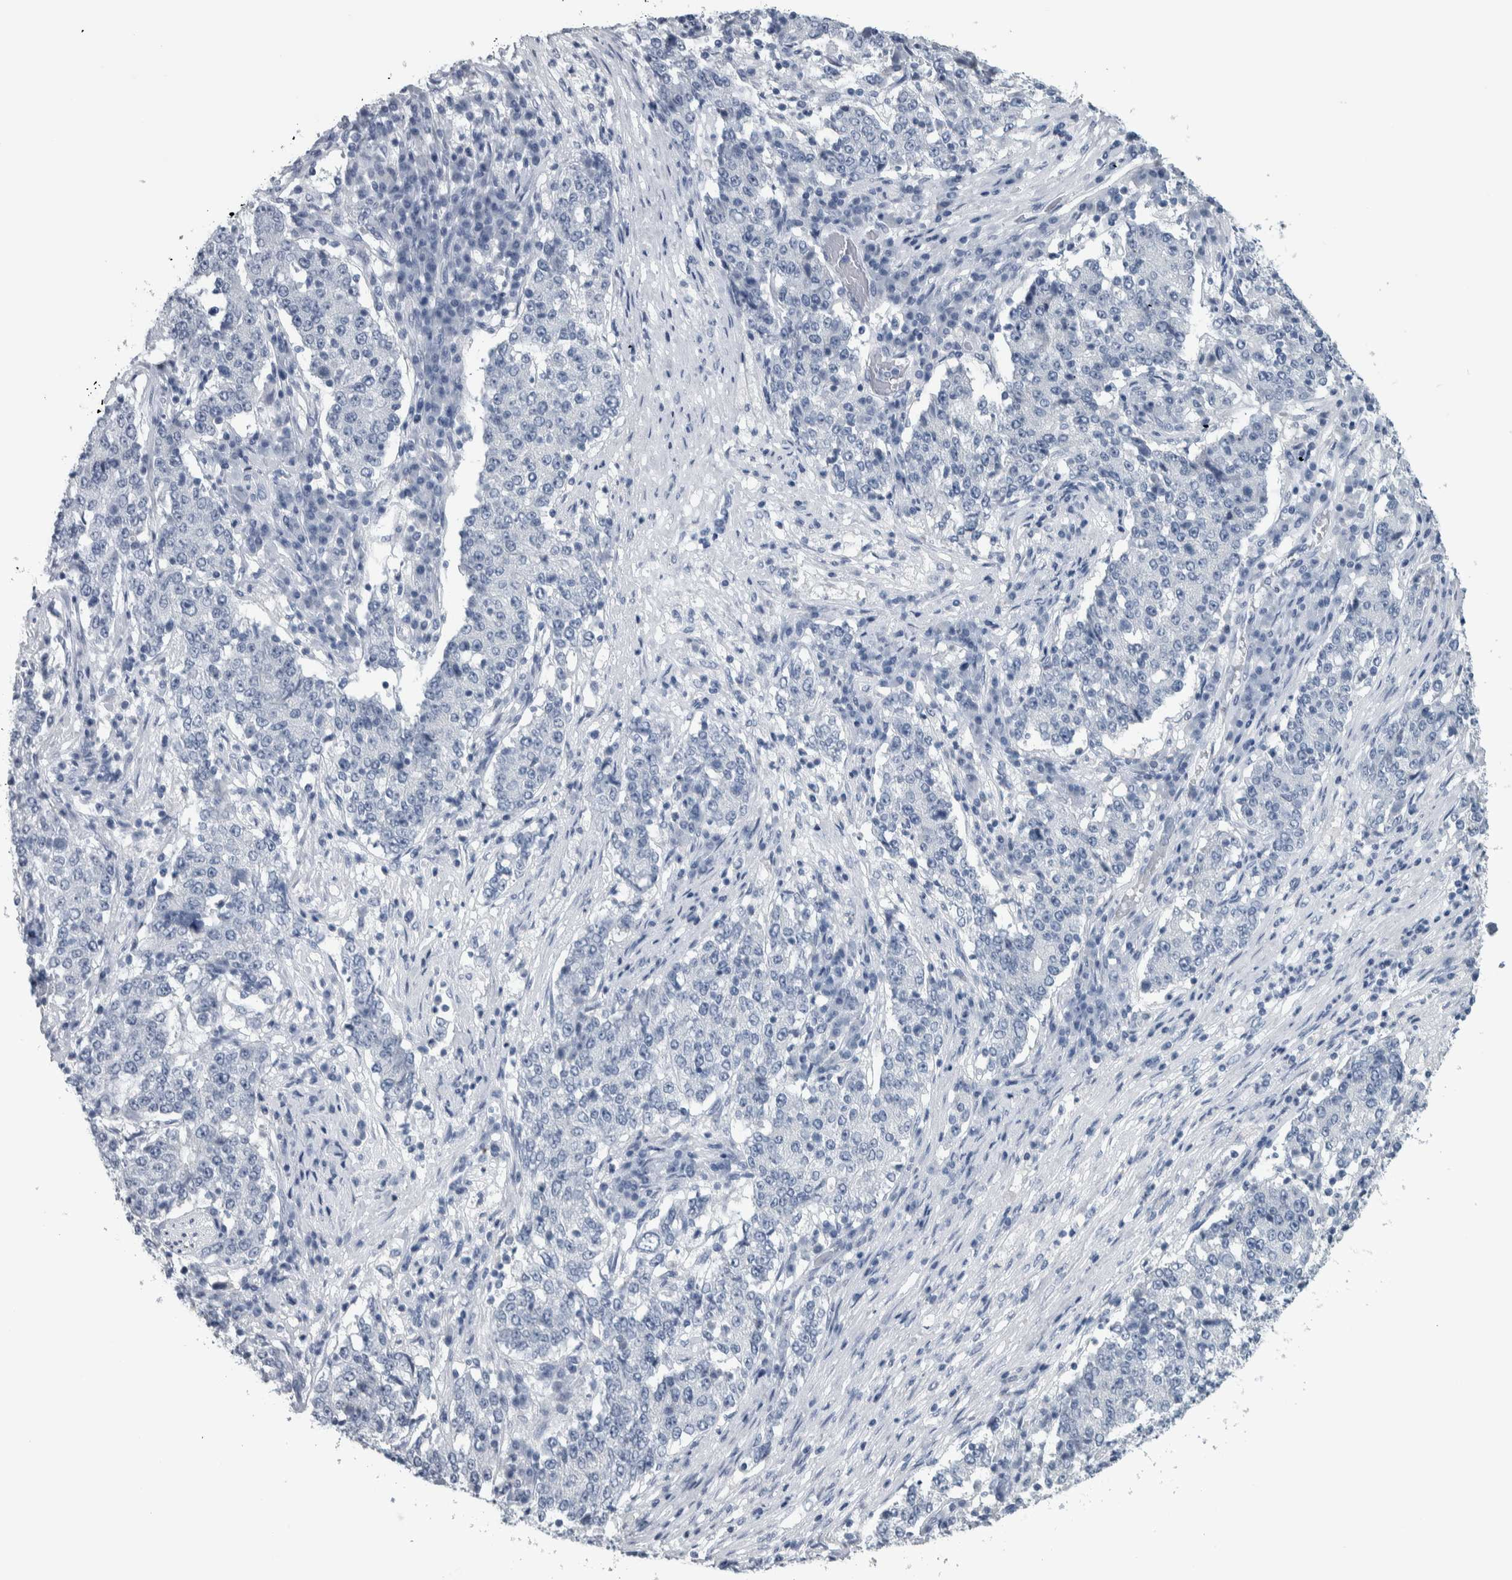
{"staining": {"intensity": "negative", "quantity": "none", "location": "none"}, "tissue": "stomach cancer", "cell_type": "Tumor cells", "image_type": "cancer", "snomed": [{"axis": "morphology", "description": "Adenocarcinoma, NOS"}, {"axis": "topography", "description": "Stomach"}], "caption": "Immunohistochemical staining of adenocarcinoma (stomach) reveals no significant expression in tumor cells.", "gene": "CDH17", "patient": {"sex": "male", "age": 59}}